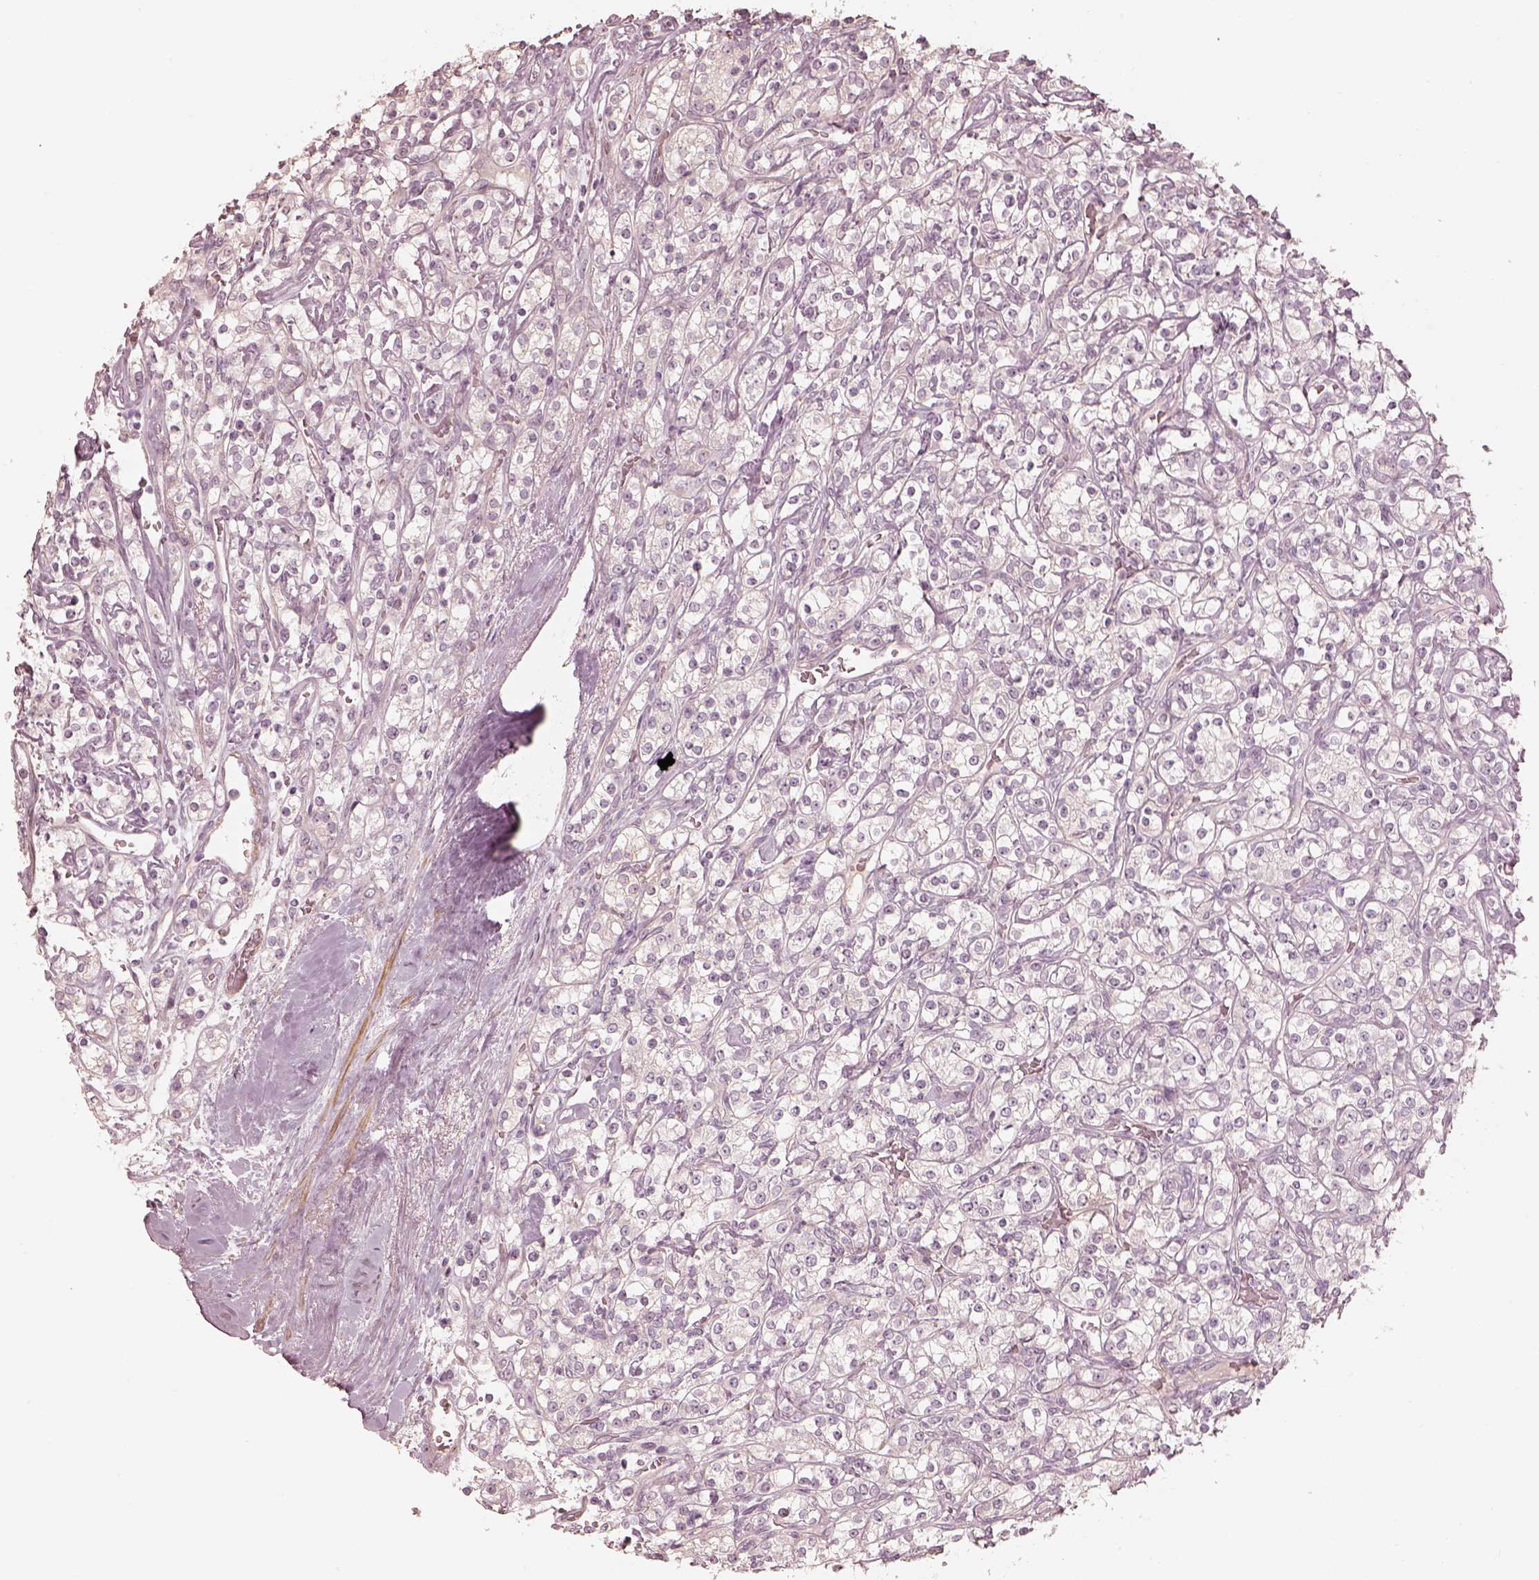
{"staining": {"intensity": "negative", "quantity": "none", "location": "none"}, "tissue": "renal cancer", "cell_type": "Tumor cells", "image_type": "cancer", "snomed": [{"axis": "morphology", "description": "Adenocarcinoma, NOS"}, {"axis": "topography", "description": "Kidney"}], "caption": "The photomicrograph shows no staining of tumor cells in adenocarcinoma (renal).", "gene": "KCNJ9", "patient": {"sex": "male", "age": 77}}